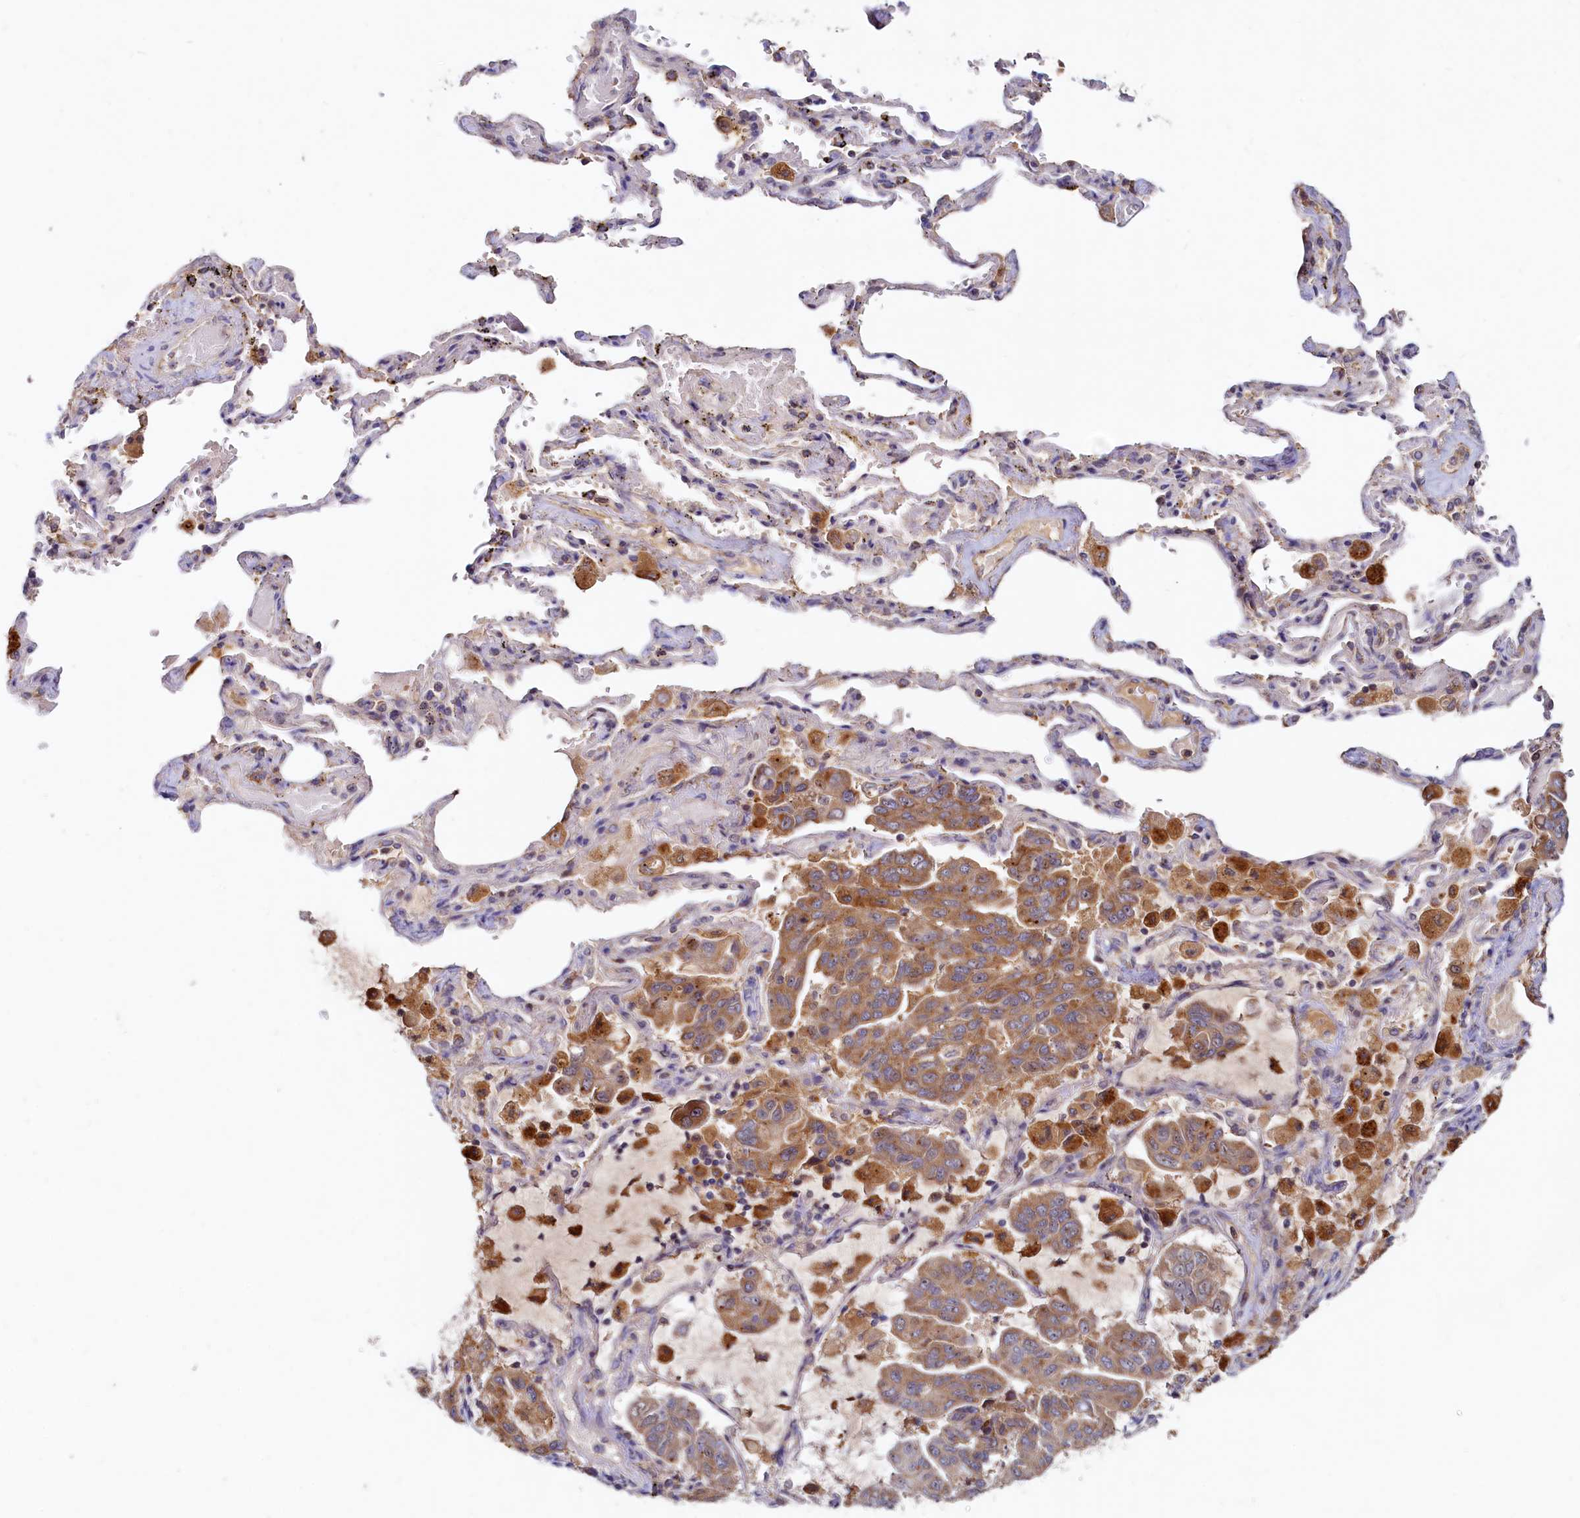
{"staining": {"intensity": "moderate", "quantity": ">75%", "location": "cytoplasmic/membranous"}, "tissue": "lung cancer", "cell_type": "Tumor cells", "image_type": "cancer", "snomed": [{"axis": "morphology", "description": "Adenocarcinoma, NOS"}, {"axis": "topography", "description": "Lung"}], "caption": "This histopathology image reveals immunohistochemistry staining of human lung cancer, with medium moderate cytoplasmic/membranous staining in approximately >75% of tumor cells.", "gene": "RGS7BP", "patient": {"sex": "male", "age": 64}}